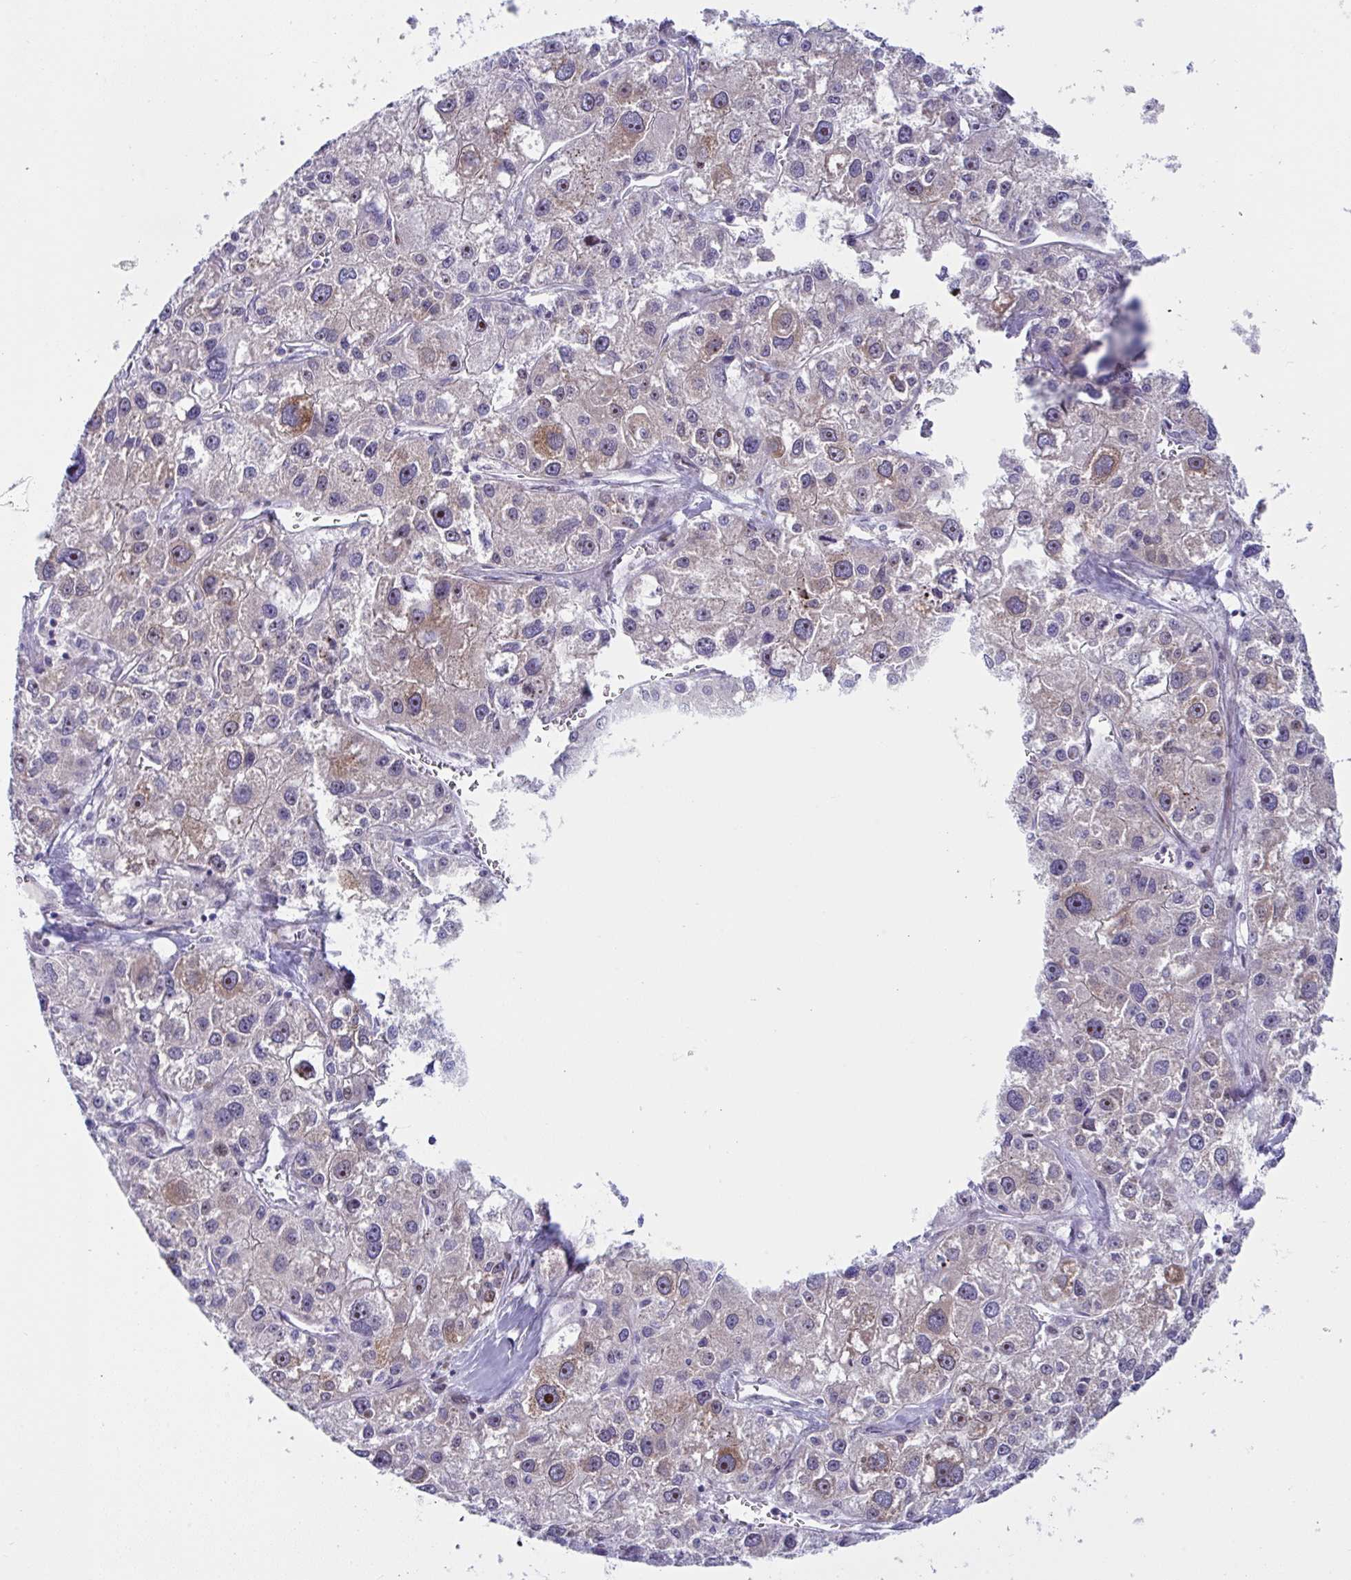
{"staining": {"intensity": "moderate", "quantity": "<25%", "location": "cytoplasmic/membranous"}, "tissue": "liver cancer", "cell_type": "Tumor cells", "image_type": "cancer", "snomed": [{"axis": "morphology", "description": "Carcinoma, Hepatocellular, NOS"}, {"axis": "topography", "description": "Liver"}], "caption": "Immunohistochemical staining of human liver hepatocellular carcinoma displays low levels of moderate cytoplasmic/membranous protein positivity in approximately <25% of tumor cells.", "gene": "ZNF713", "patient": {"sex": "male", "age": 73}}